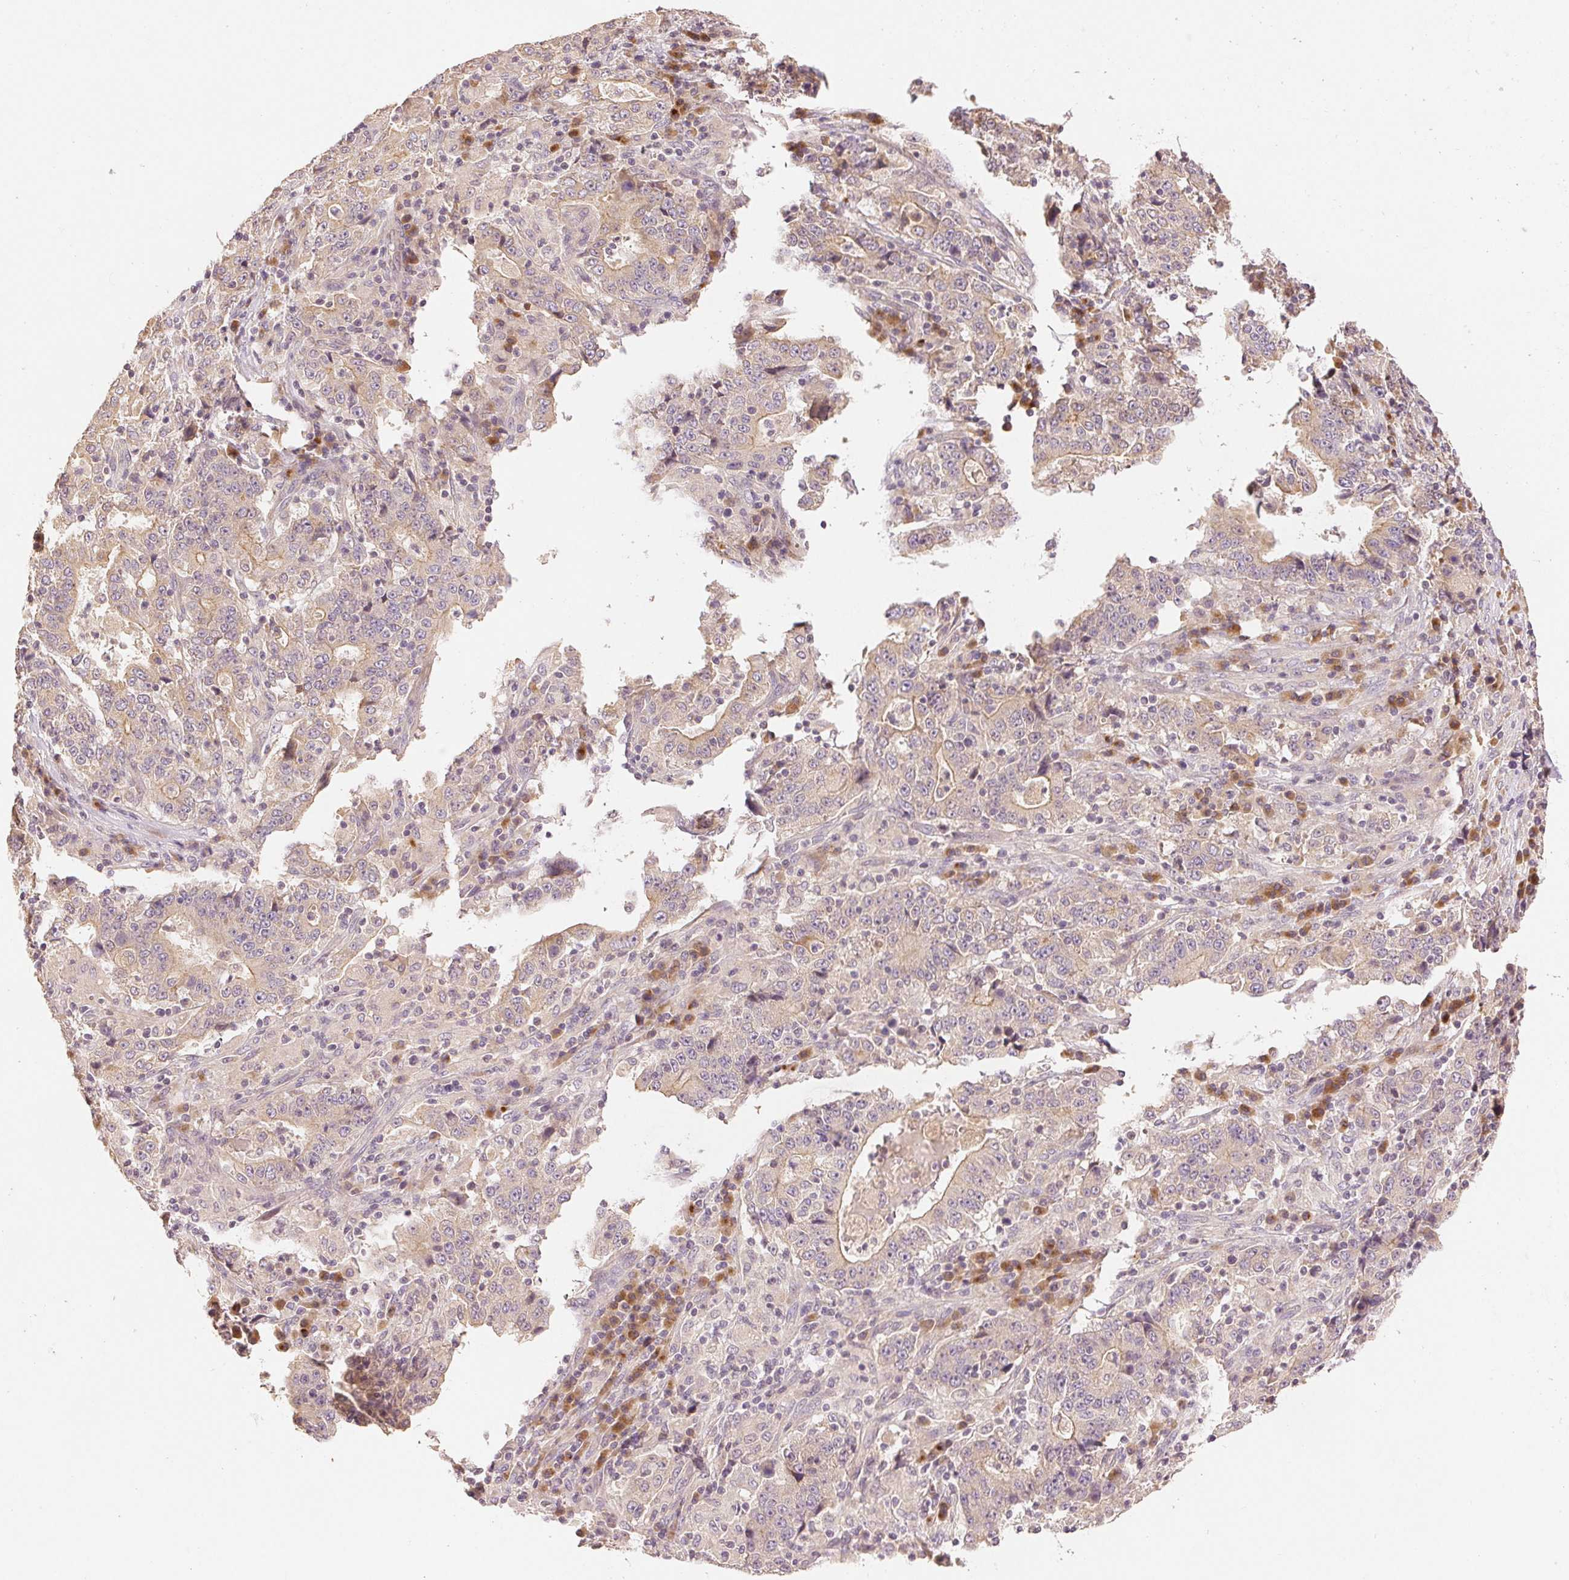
{"staining": {"intensity": "weak", "quantity": "<25%", "location": "cytoplasmic/membranous"}, "tissue": "stomach cancer", "cell_type": "Tumor cells", "image_type": "cancer", "snomed": [{"axis": "morphology", "description": "Normal tissue, NOS"}, {"axis": "morphology", "description": "Adenocarcinoma, NOS"}, {"axis": "topography", "description": "Stomach, upper"}, {"axis": "topography", "description": "Stomach"}], "caption": "This is an IHC photomicrograph of human stomach adenocarcinoma. There is no positivity in tumor cells.", "gene": "YIF1B", "patient": {"sex": "male", "age": 59}}